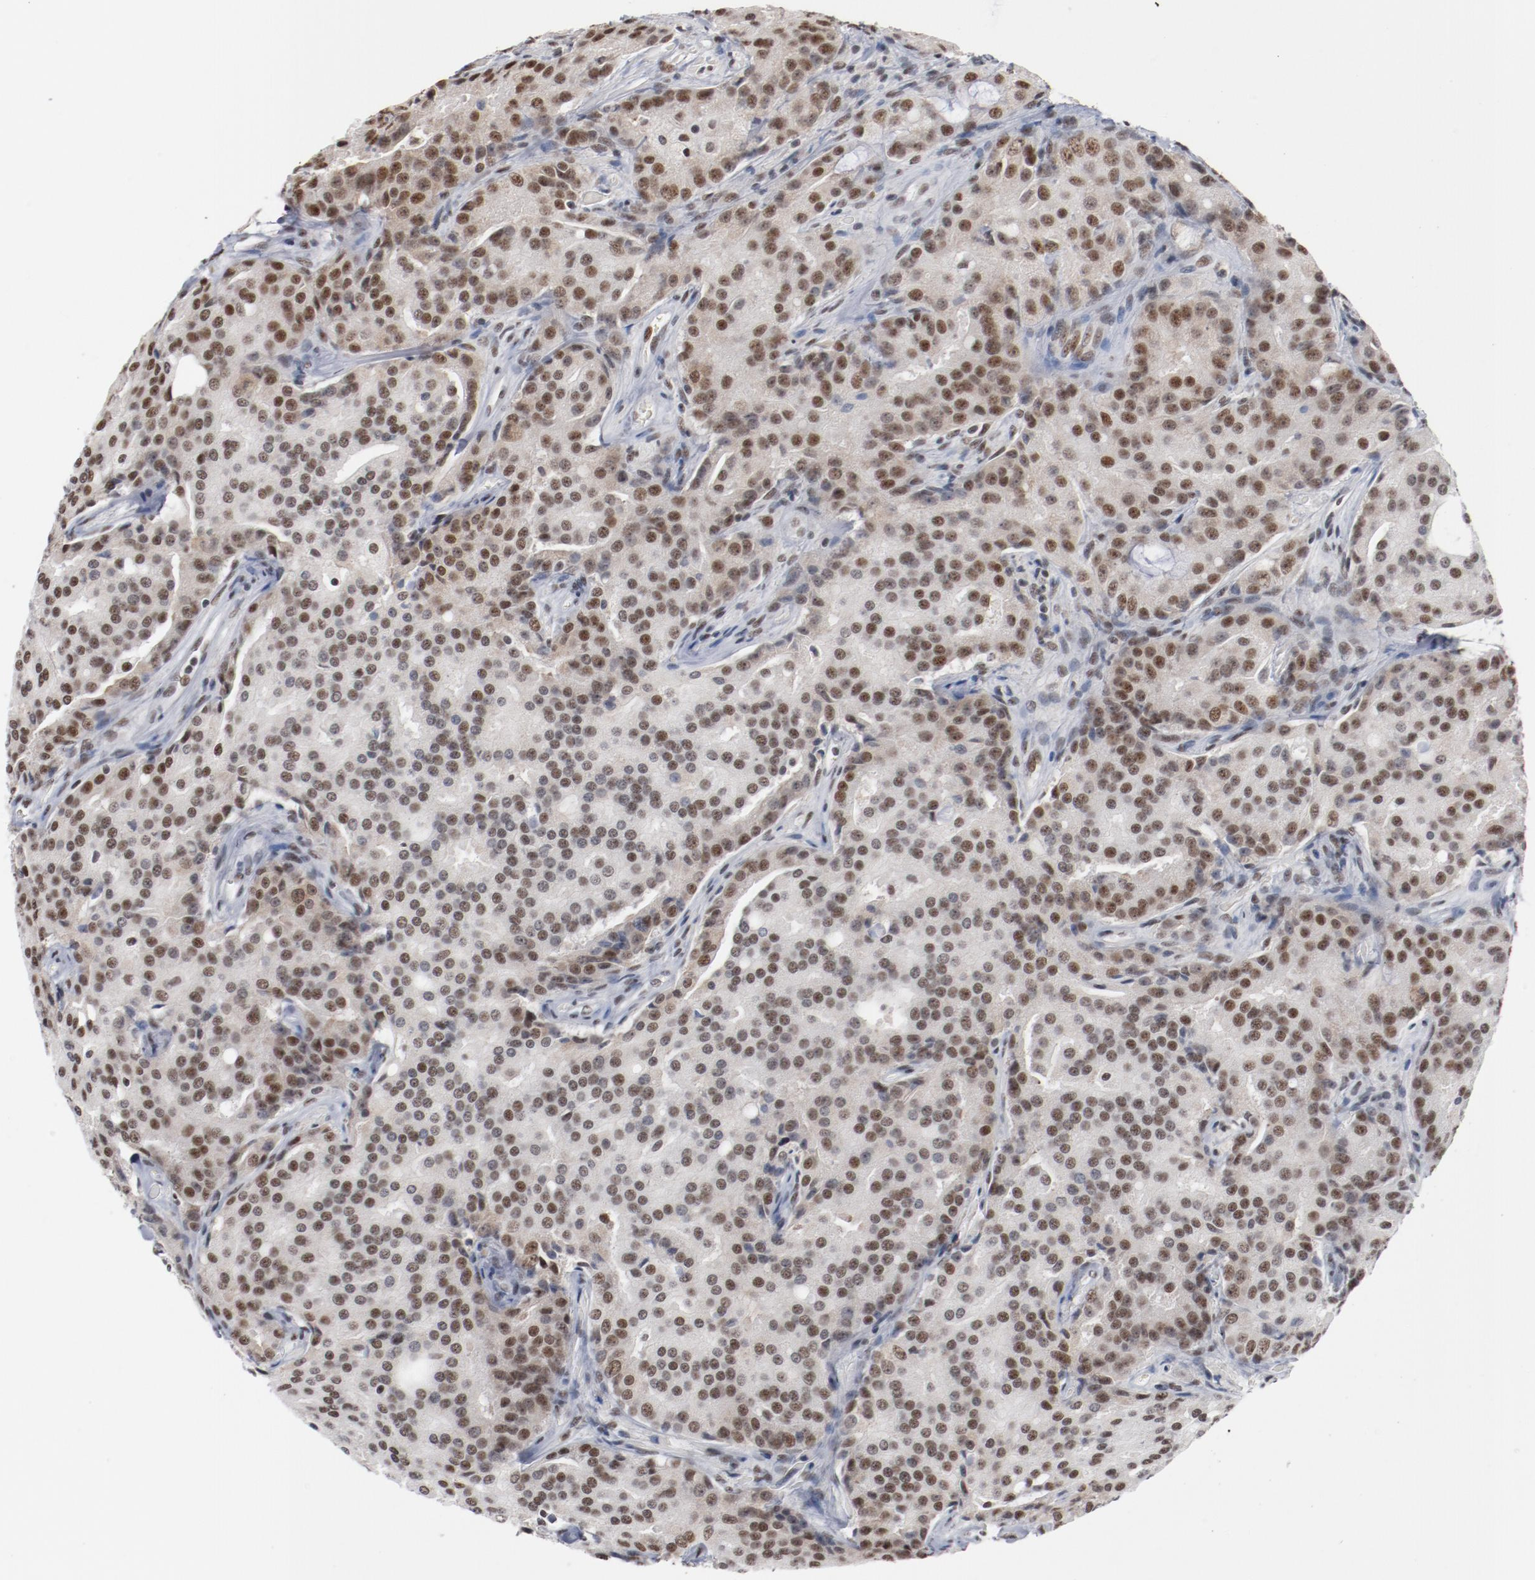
{"staining": {"intensity": "moderate", "quantity": "25%-75%", "location": "cytoplasmic/membranous,nuclear"}, "tissue": "prostate cancer", "cell_type": "Tumor cells", "image_type": "cancer", "snomed": [{"axis": "morphology", "description": "Adenocarcinoma, High grade"}, {"axis": "topography", "description": "Prostate"}], "caption": "Tumor cells display medium levels of moderate cytoplasmic/membranous and nuclear staining in approximately 25%-75% of cells in prostate cancer.", "gene": "BUB3", "patient": {"sex": "male", "age": 72}}